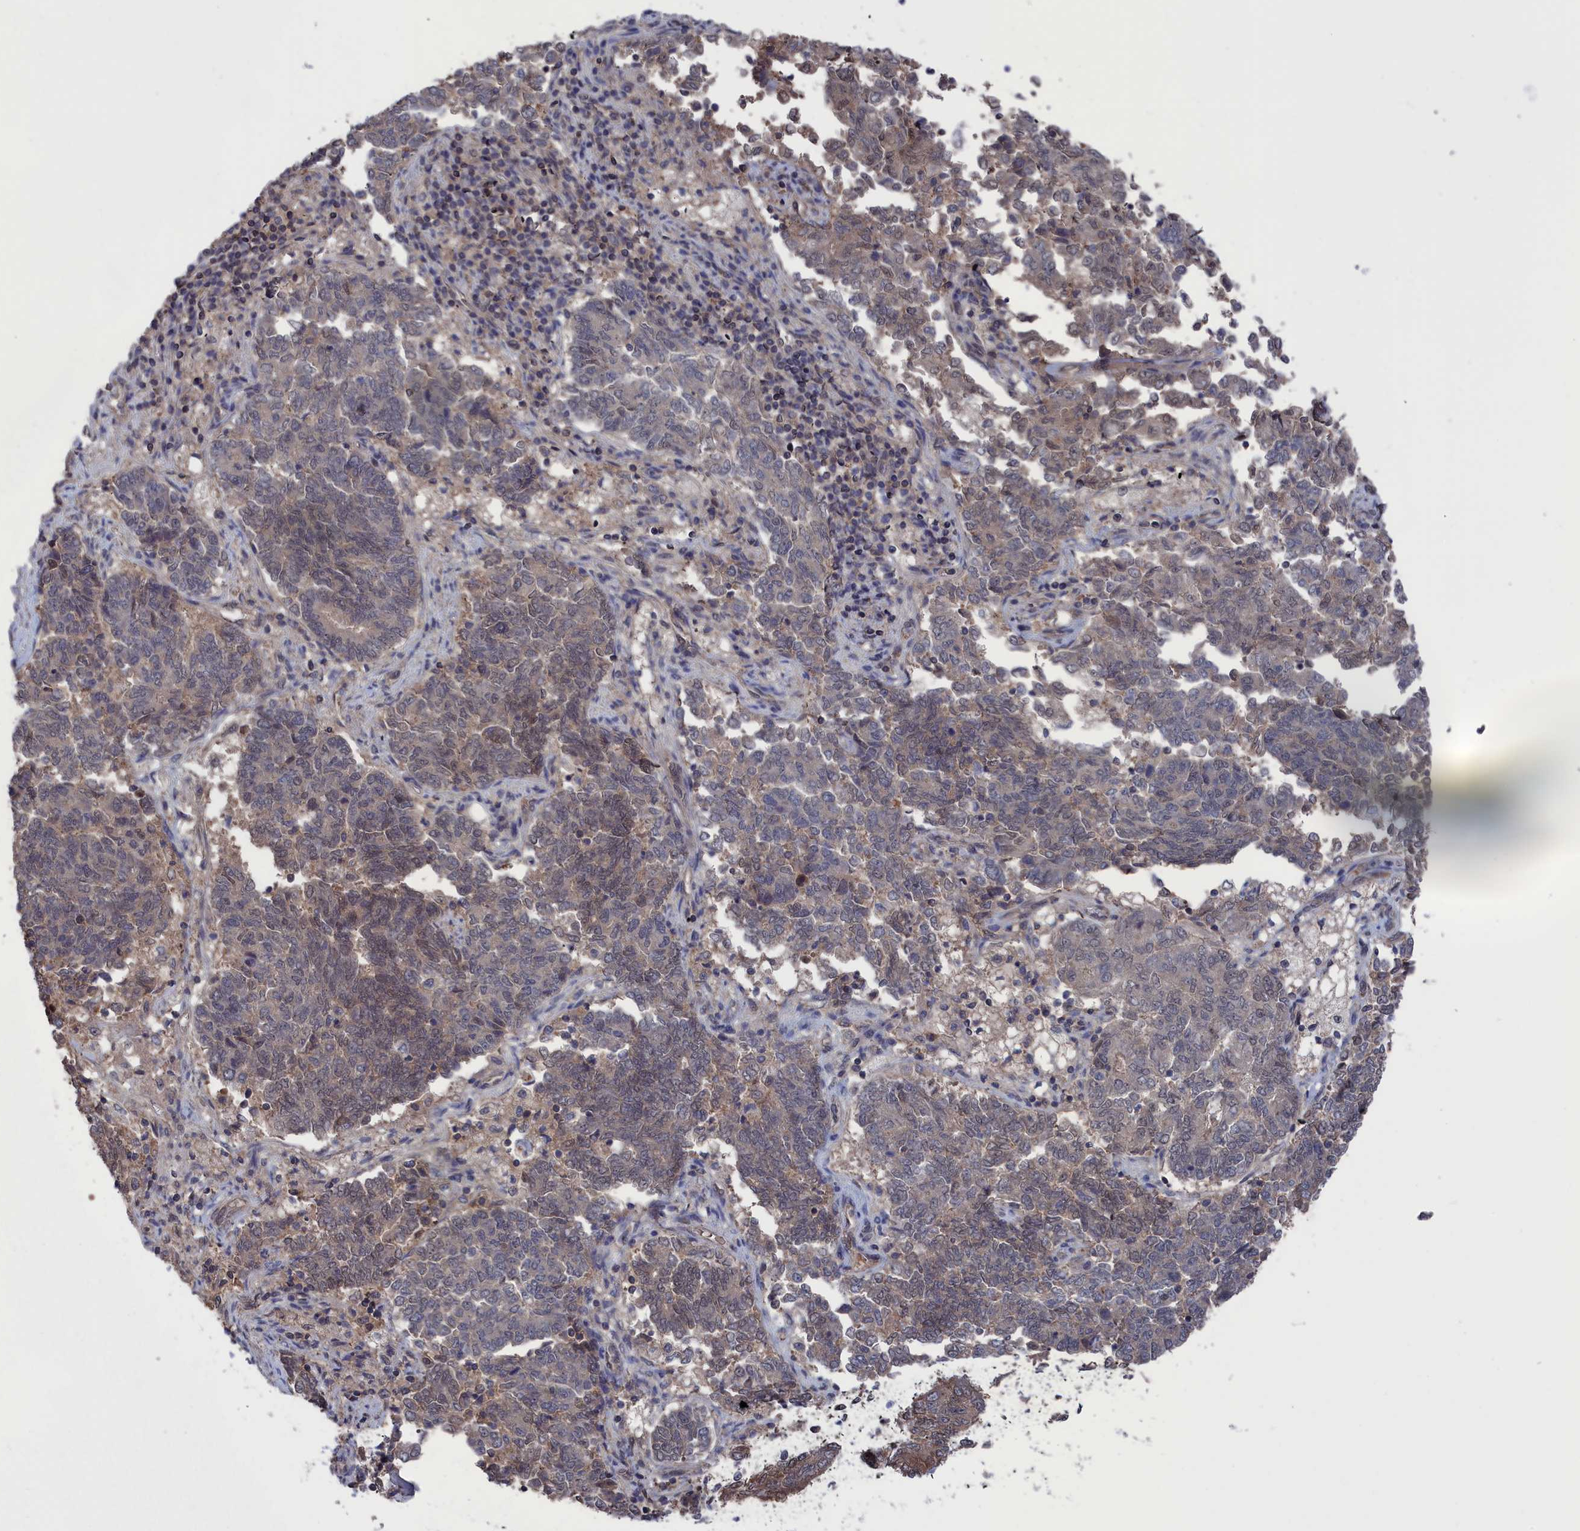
{"staining": {"intensity": "weak", "quantity": "<25%", "location": "cytoplasmic/membranous"}, "tissue": "endometrial cancer", "cell_type": "Tumor cells", "image_type": "cancer", "snomed": [{"axis": "morphology", "description": "Adenocarcinoma, NOS"}, {"axis": "topography", "description": "Endometrium"}], "caption": "A high-resolution micrograph shows immunohistochemistry staining of endometrial cancer, which demonstrates no significant expression in tumor cells.", "gene": "NUTF2", "patient": {"sex": "female", "age": 80}}